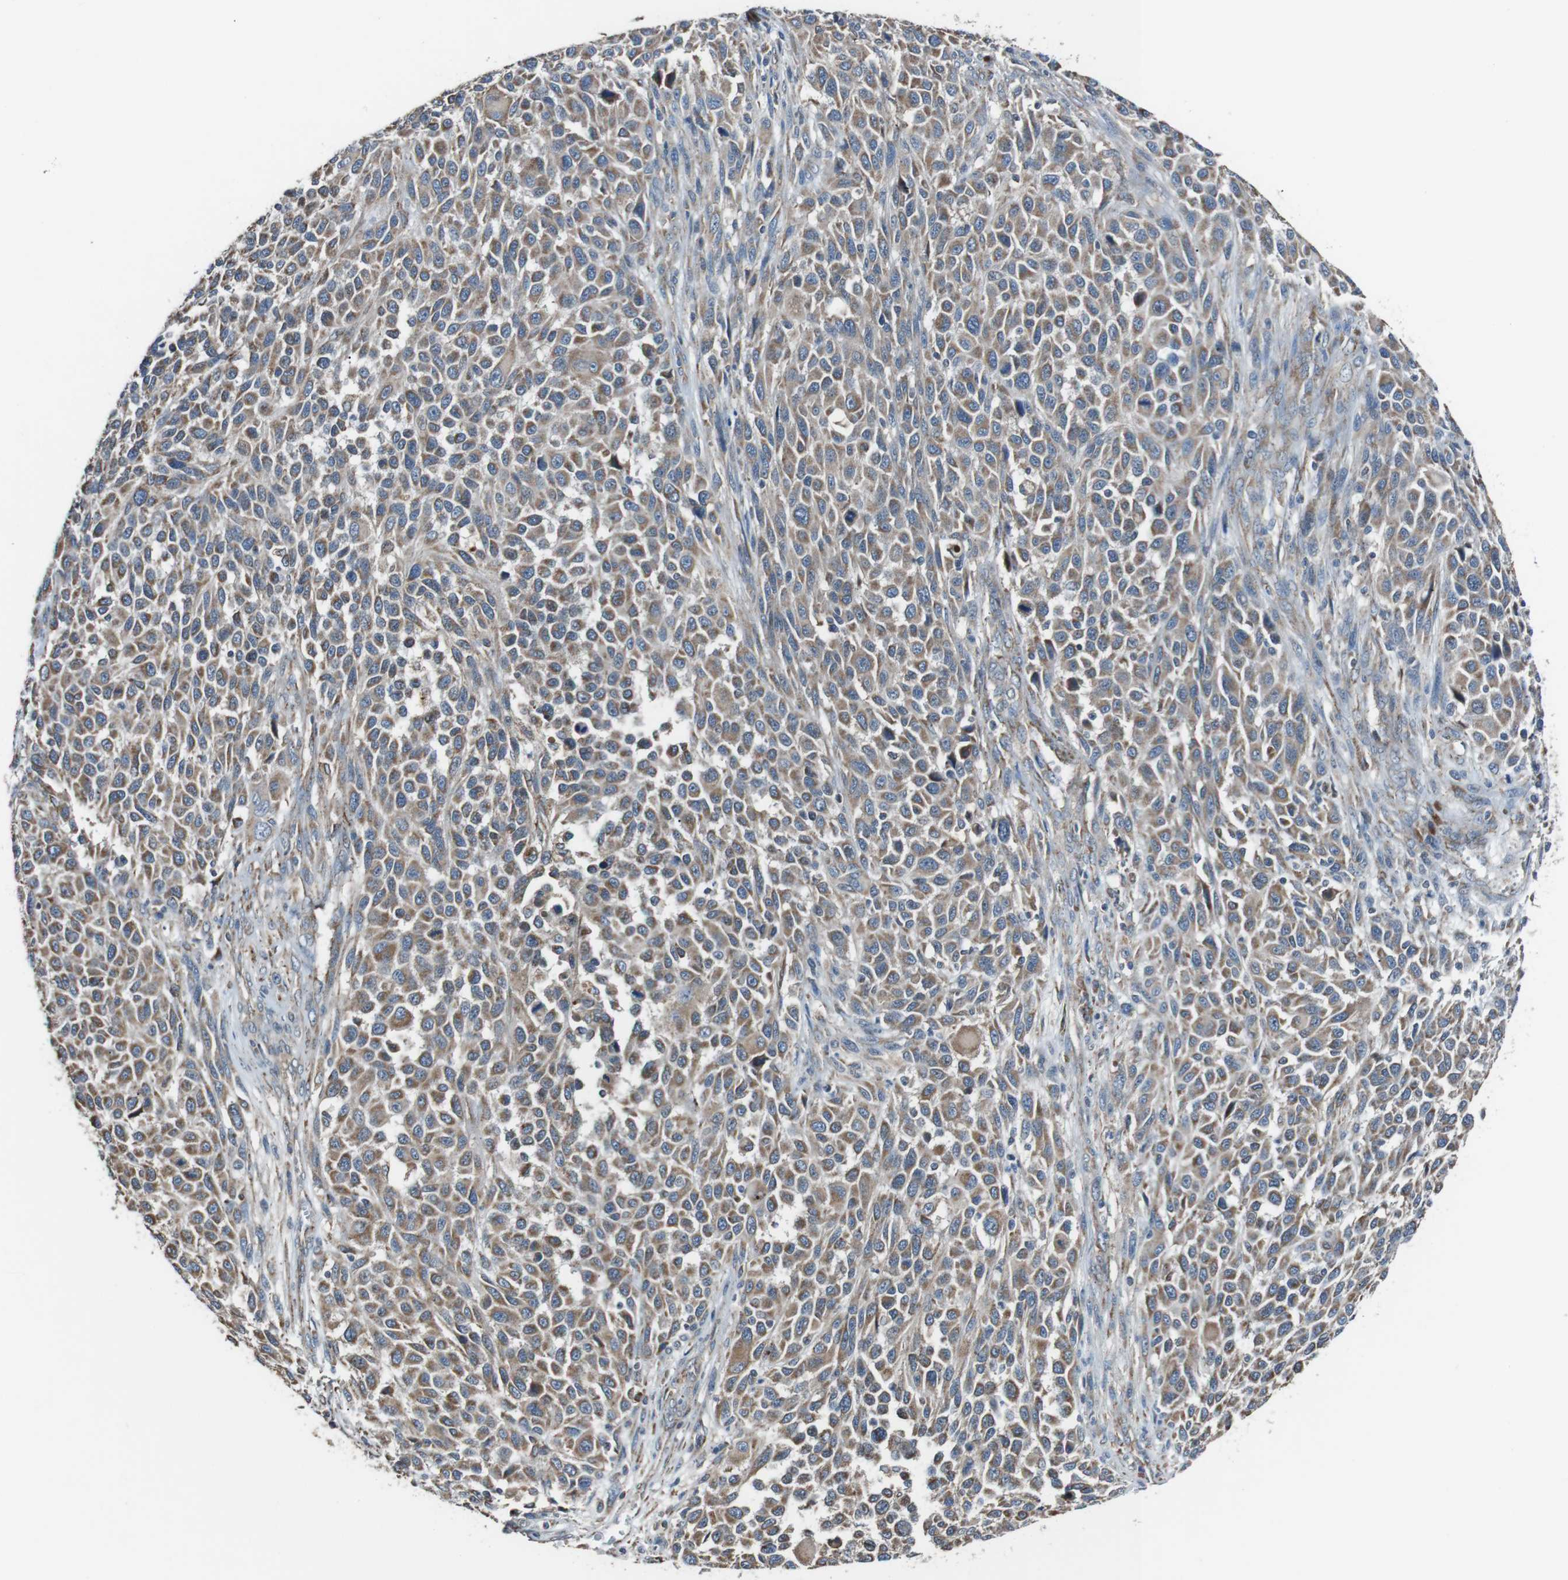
{"staining": {"intensity": "weak", "quantity": ">75%", "location": "cytoplasmic/membranous"}, "tissue": "melanoma", "cell_type": "Tumor cells", "image_type": "cancer", "snomed": [{"axis": "morphology", "description": "Malignant melanoma, Metastatic site"}, {"axis": "topography", "description": "Lymph node"}], "caption": "Tumor cells demonstrate low levels of weak cytoplasmic/membranous staining in about >75% of cells in human malignant melanoma (metastatic site).", "gene": "CISD2", "patient": {"sex": "male", "age": 61}}